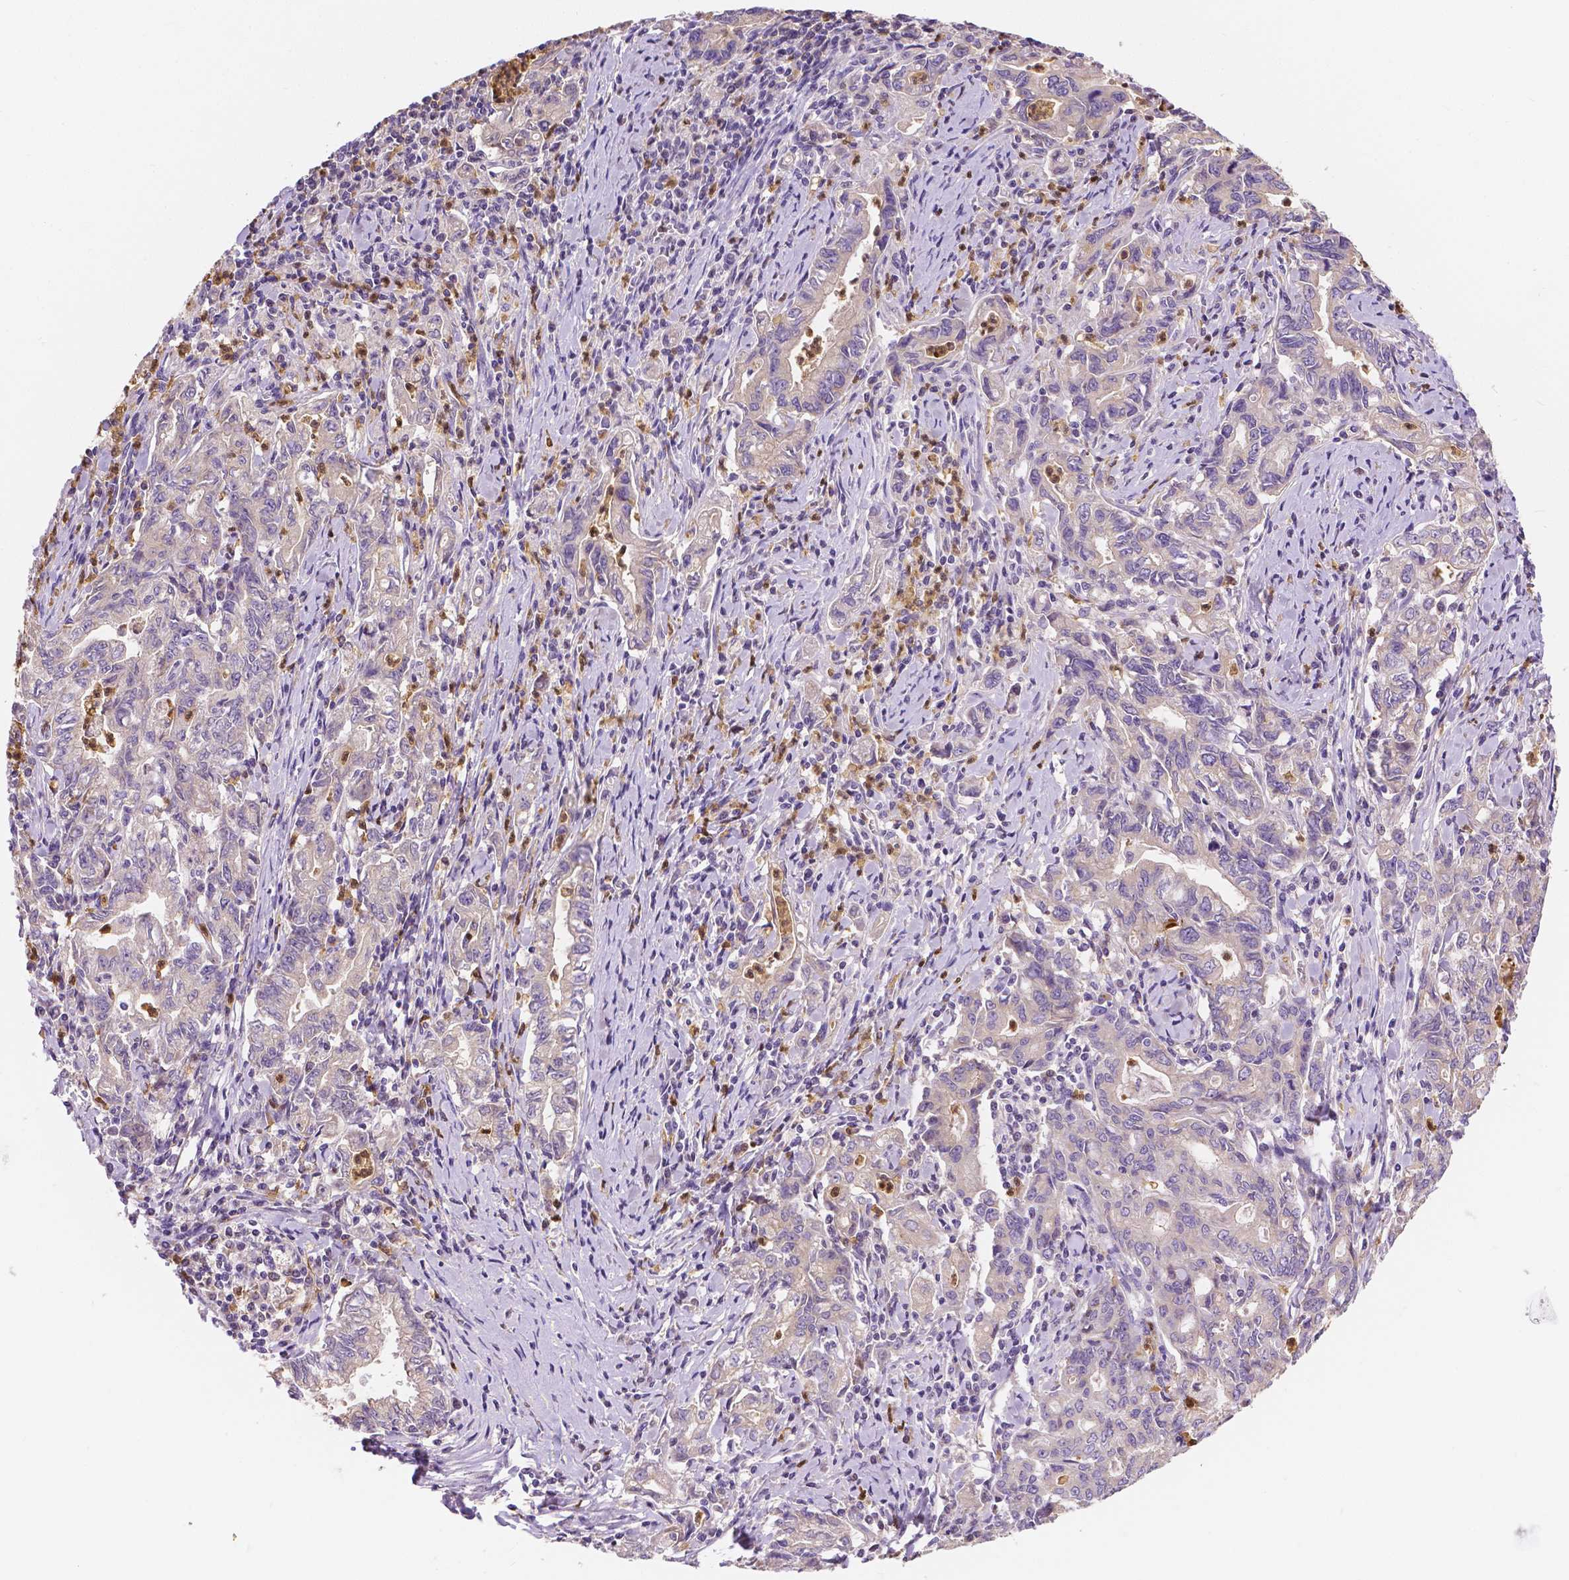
{"staining": {"intensity": "negative", "quantity": "none", "location": "none"}, "tissue": "stomach cancer", "cell_type": "Tumor cells", "image_type": "cancer", "snomed": [{"axis": "morphology", "description": "Adenocarcinoma, NOS"}, {"axis": "topography", "description": "Stomach, upper"}], "caption": "There is no significant positivity in tumor cells of stomach cancer. (DAB (3,3'-diaminobenzidine) immunohistochemistry visualized using brightfield microscopy, high magnification).", "gene": "ZNRD2", "patient": {"sex": "female", "age": 79}}